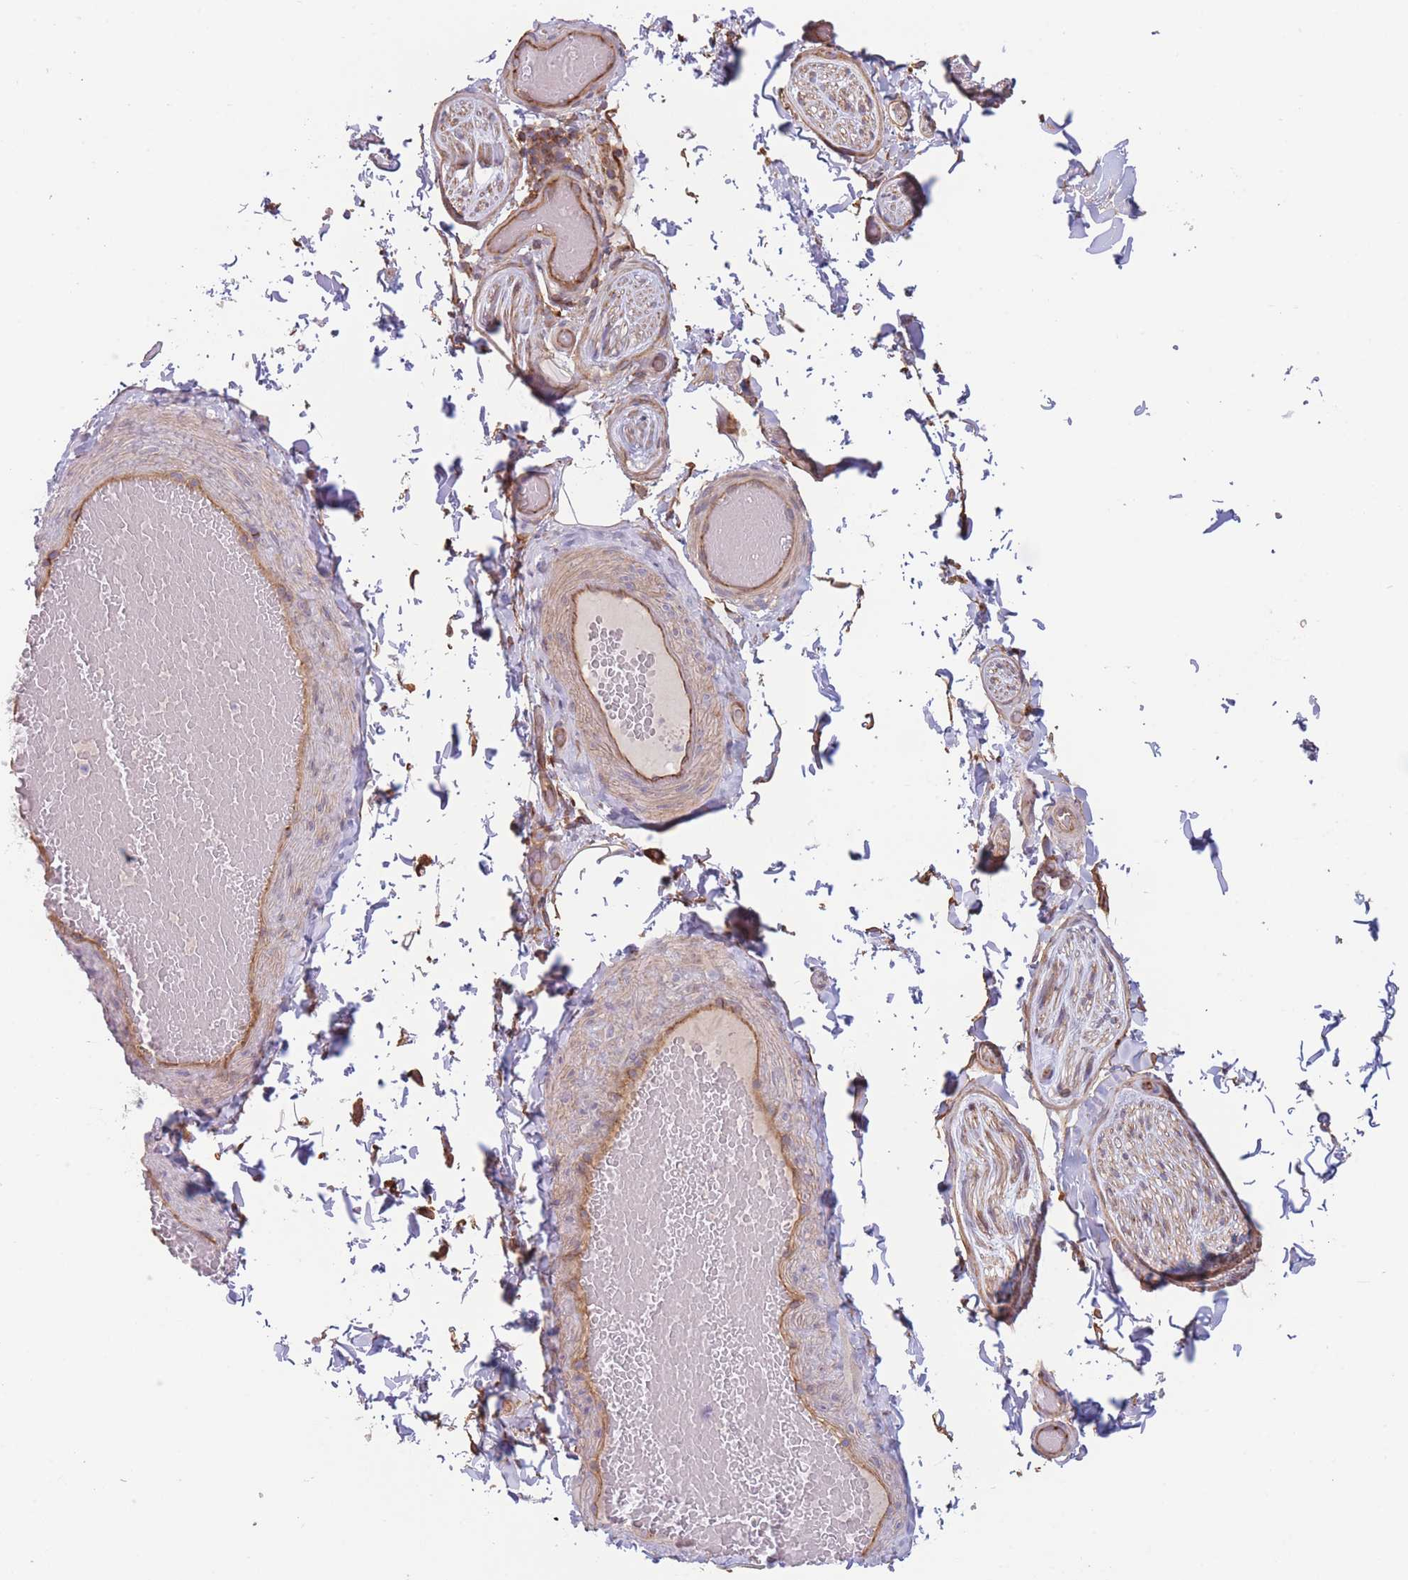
{"staining": {"intensity": "negative", "quantity": "none", "location": "none"}, "tissue": "adipose tissue", "cell_type": "Adipocytes", "image_type": "normal", "snomed": [{"axis": "morphology", "description": "Normal tissue, NOS"}, {"axis": "topography", "description": "Soft tissue"}, {"axis": "topography", "description": "Vascular tissue"}, {"axis": "topography", "description": "Peripheral nerve tissue"}], "caption": "The histopathology image demonstrates no significant expression in adipocytes of adipose tissue.", "gene": "WDR93", "patient": {"sex": "male", "age": 32}}